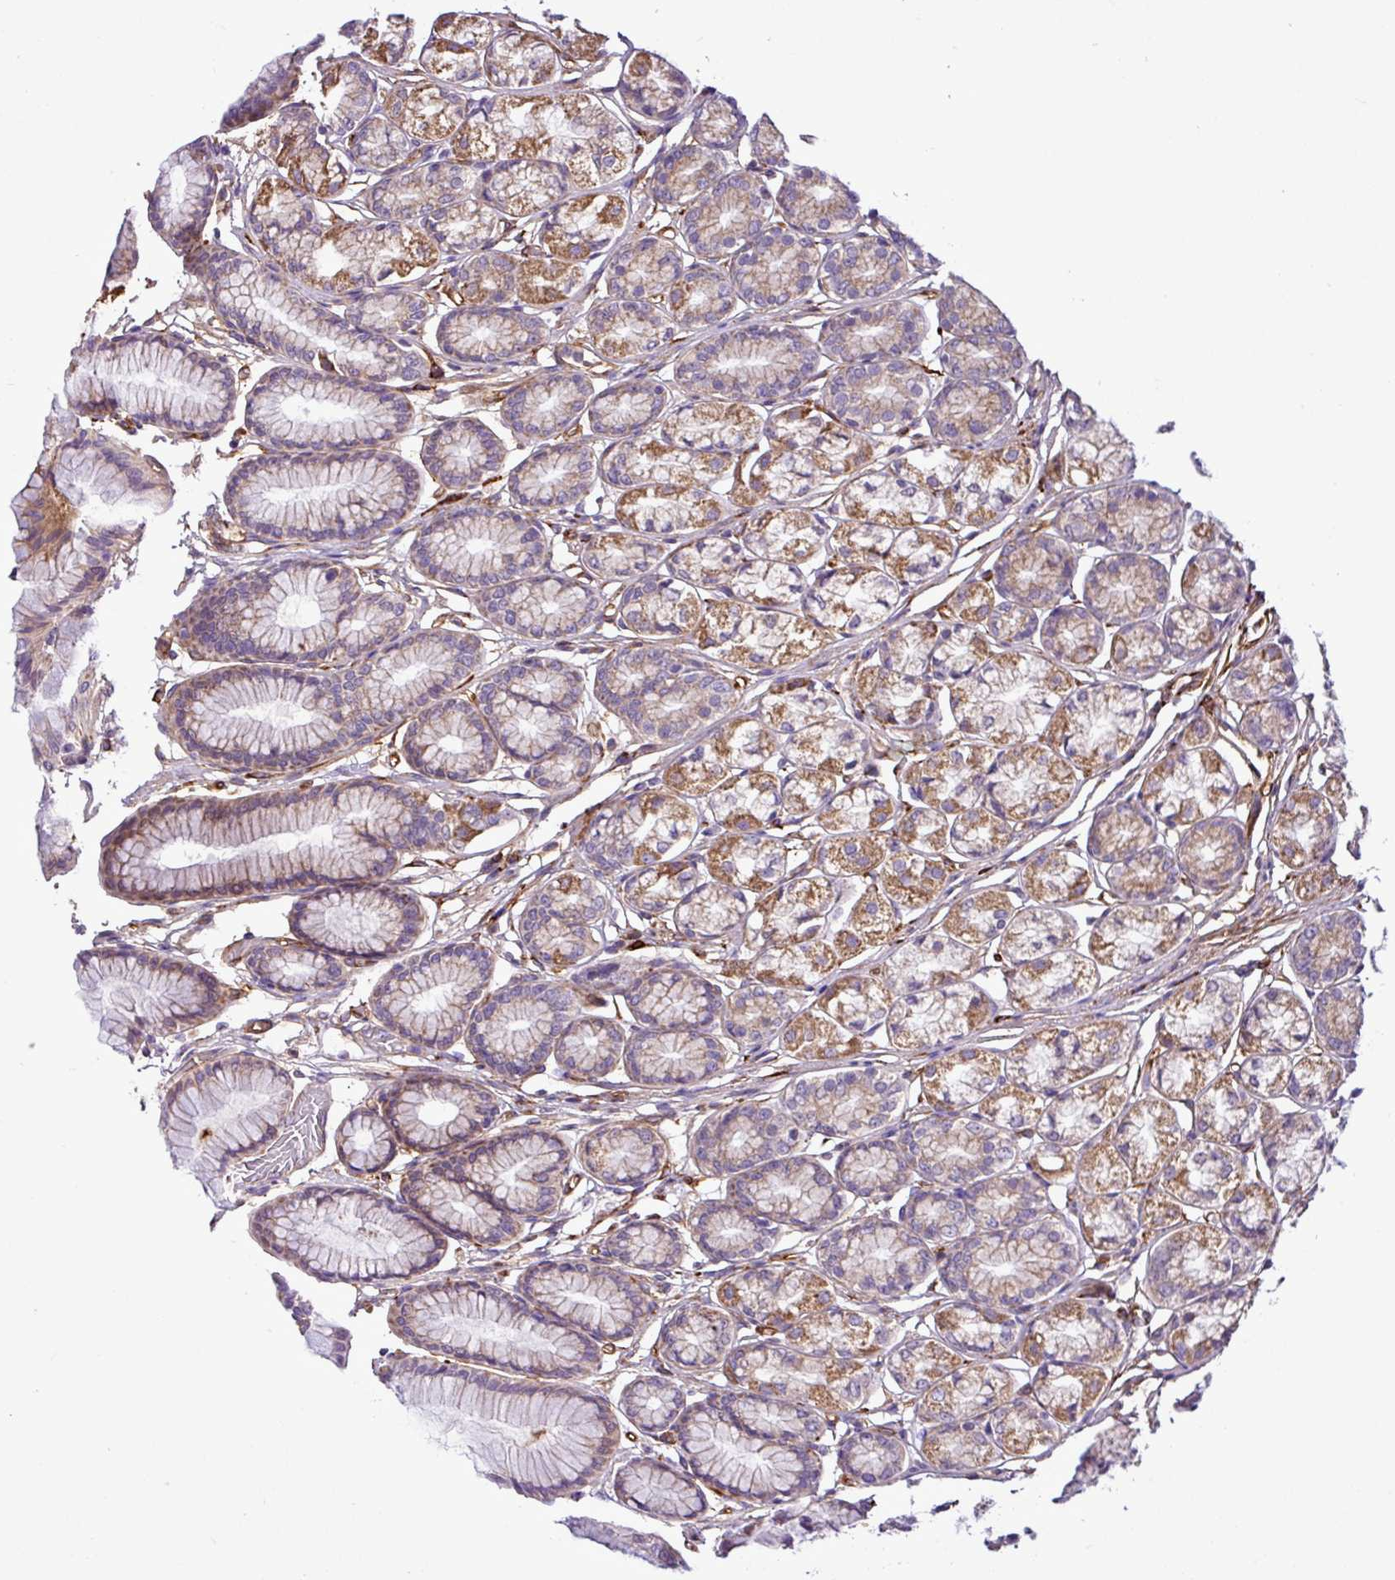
{"staining": {"intensity": "moderate", "quantity": ">75%", "location": "cytoplasmic/membranous"}, "tissue": "stomach", "cell_type": "Glandular cells", "image_type": "normal", "snomed": [{"axis": "morphology", "description": "Normal tissue, NOS"}, {"axis": "morphology", "description": "Adenocarcinoma, NOS"}, {"axis": "morphology", "description": "Adenocarcinoma, High grade"}, {"axis": "topography", "description": "Stomach, upper"}, {"axis": "topography", "description": "Stomach"}], "caption": "Glandular cells display medium levels of moderate cytoplasmic/membranous positivity in about >75% of cells in benign human stomach. (DAB (3,3'-diaminobenzidine) = brown stain, brightfield microscopy at high magnification).", "gene": "CWH43", "patient": {"sex": "female", "age": 65}}